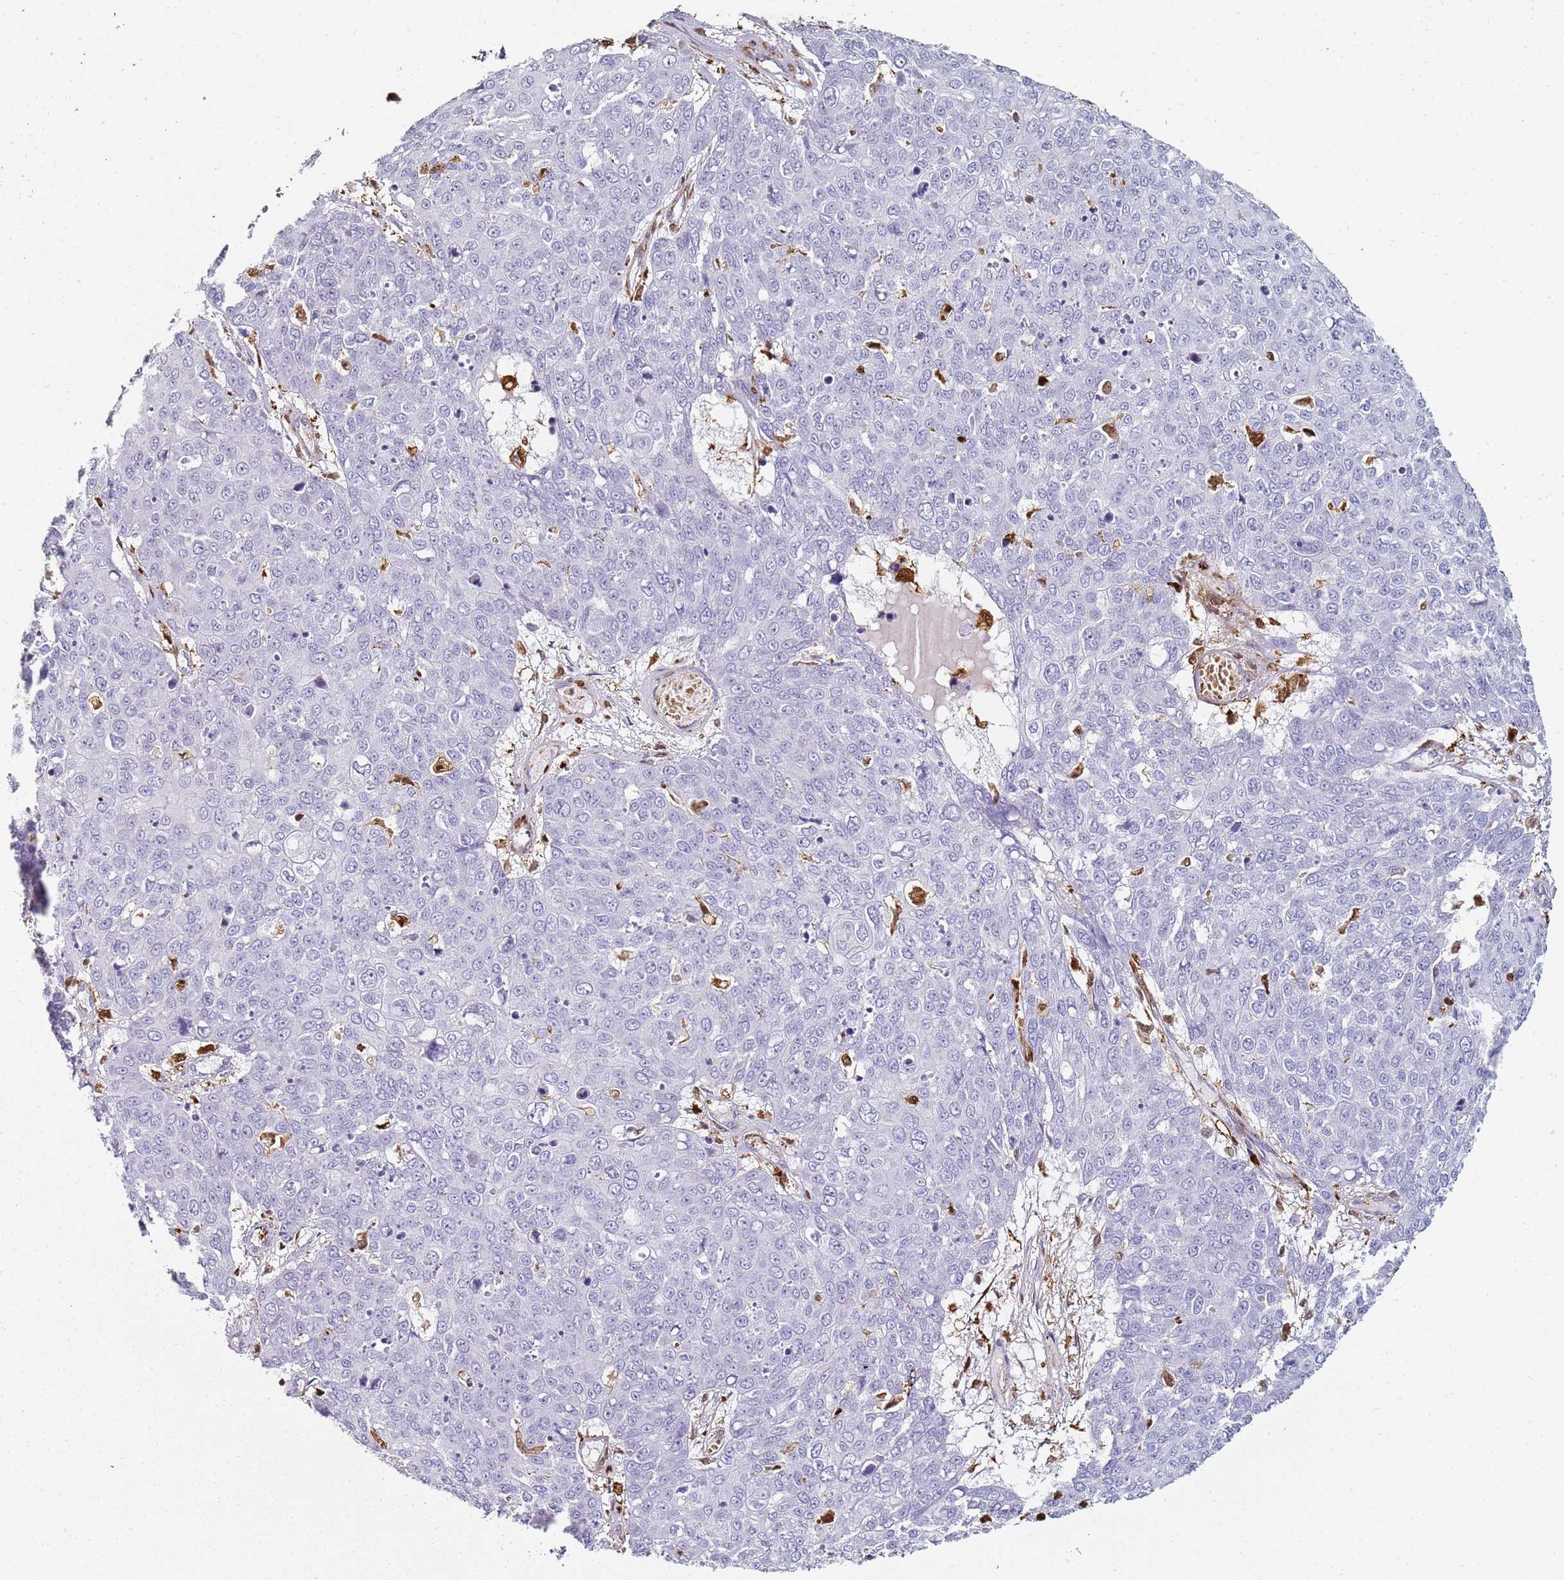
{"staining": {"intensity": "negative", "quantity": "none", "location": "none"}, "tissue": "skin cancer", "cell_type": "Tumor cells", "image_type": "cancer", "snomed": [{"axis": "morphology", "description": "Squamous cell carcinoma, NOS"}, {"axis": "topography", "description": "Skin"}], "caption": "This image is of skin squamous cell carcinoma stained with IHC to label a protein in brown with the nuclei are counter-stained blue. There is no expression in tumor cells. The staining is performed using DAB (3,3'-diaminobenzidine) brown chromogen with nuclei counter-stained in using hematoxylin.", "gene": "S100A4", "patient": {"sex": "male", "age": 71}}